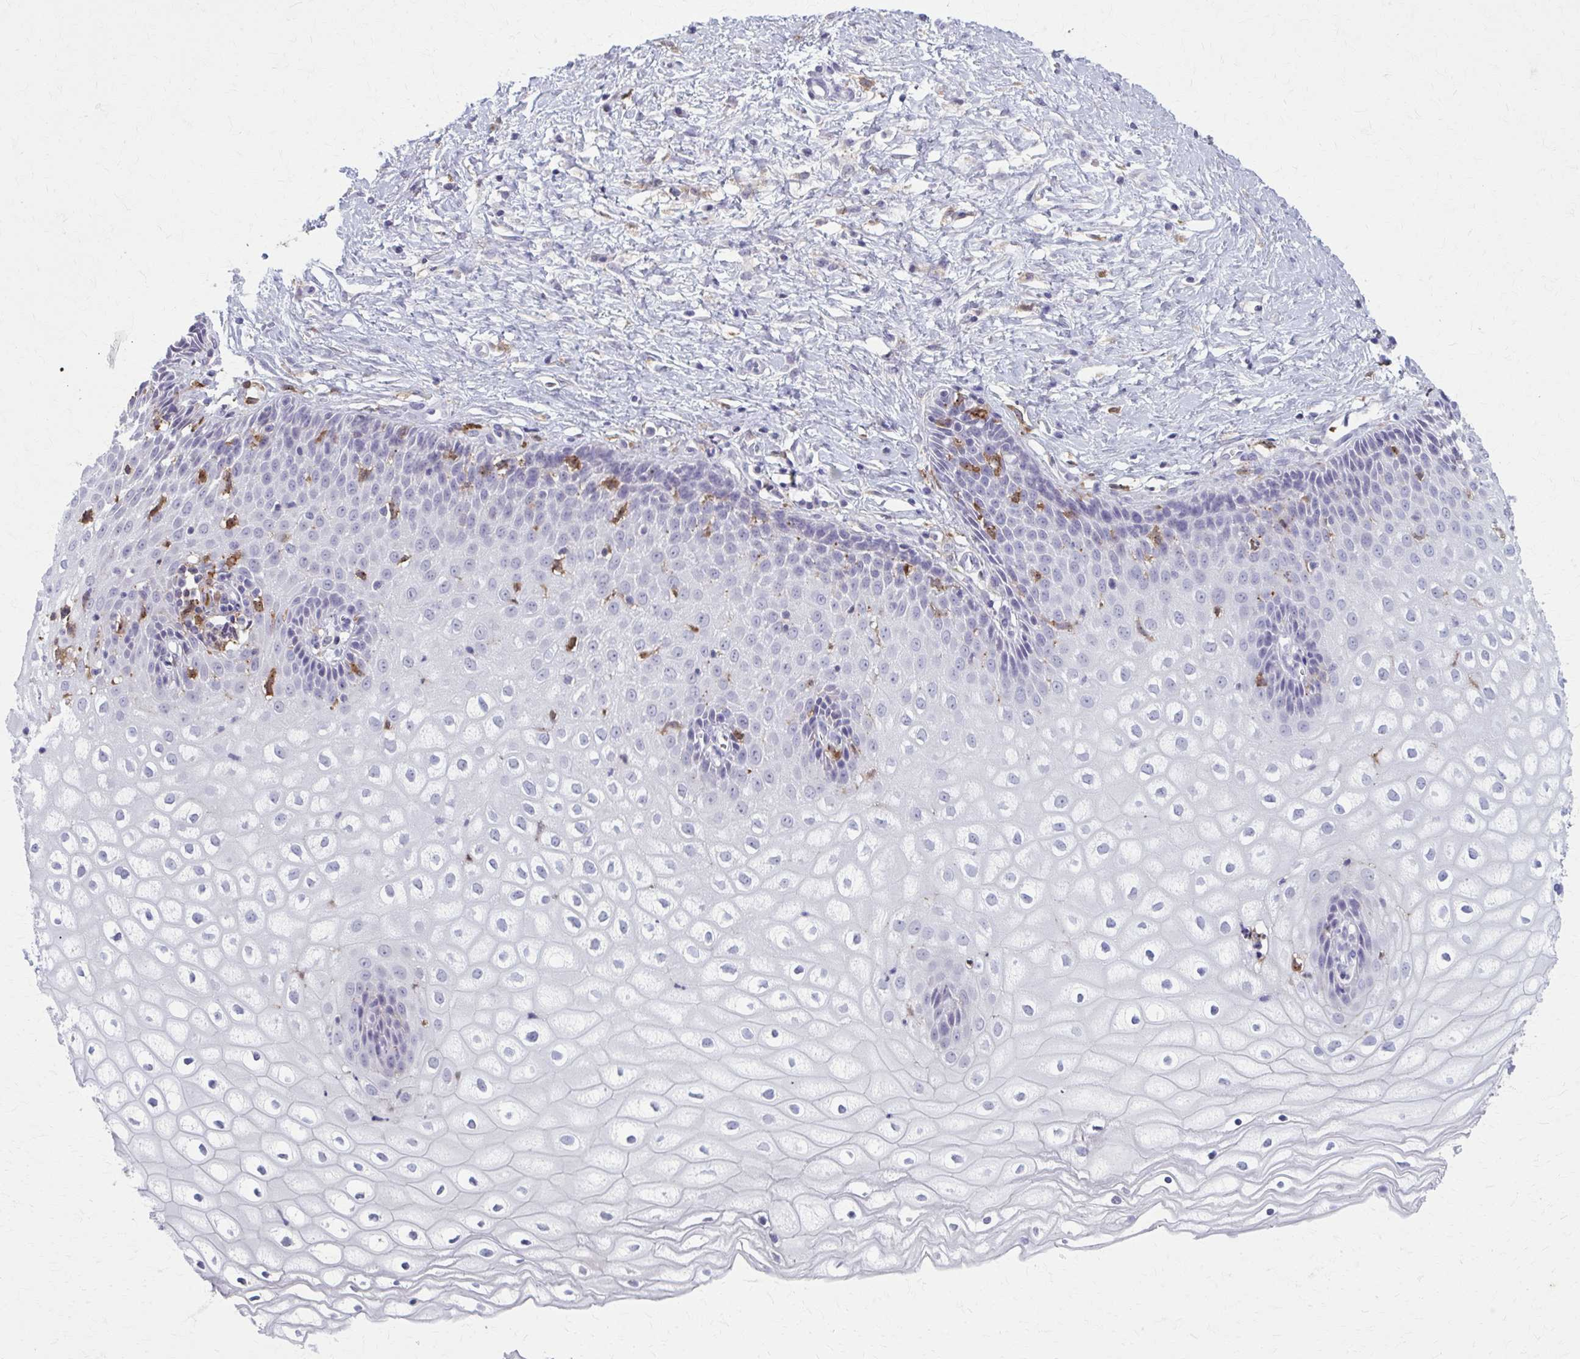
{"staining": {"intensity": "weak", "quantity": "<25%", "location": "cytoplasmic/membranous"}, "tissue": "cervix", "cell_type": "Glandular cells", "image_type": "normal", "snomed": [{"axis": "morphology", "description": "Normal tissue, NOS"}, {"axis": "topography", "description": "Cervix"}], "caption": "DAB (3,3'-diaminobenzidine) immunohistochemical staining of normal human cervix shows no significant staining in glandular cells. (DAB (3,3'-diaminobenzidine) immunohistochemistry (IHC), high magnification).", "gene": "CARD9", "patient": {"sex": "female", "age": 36}}